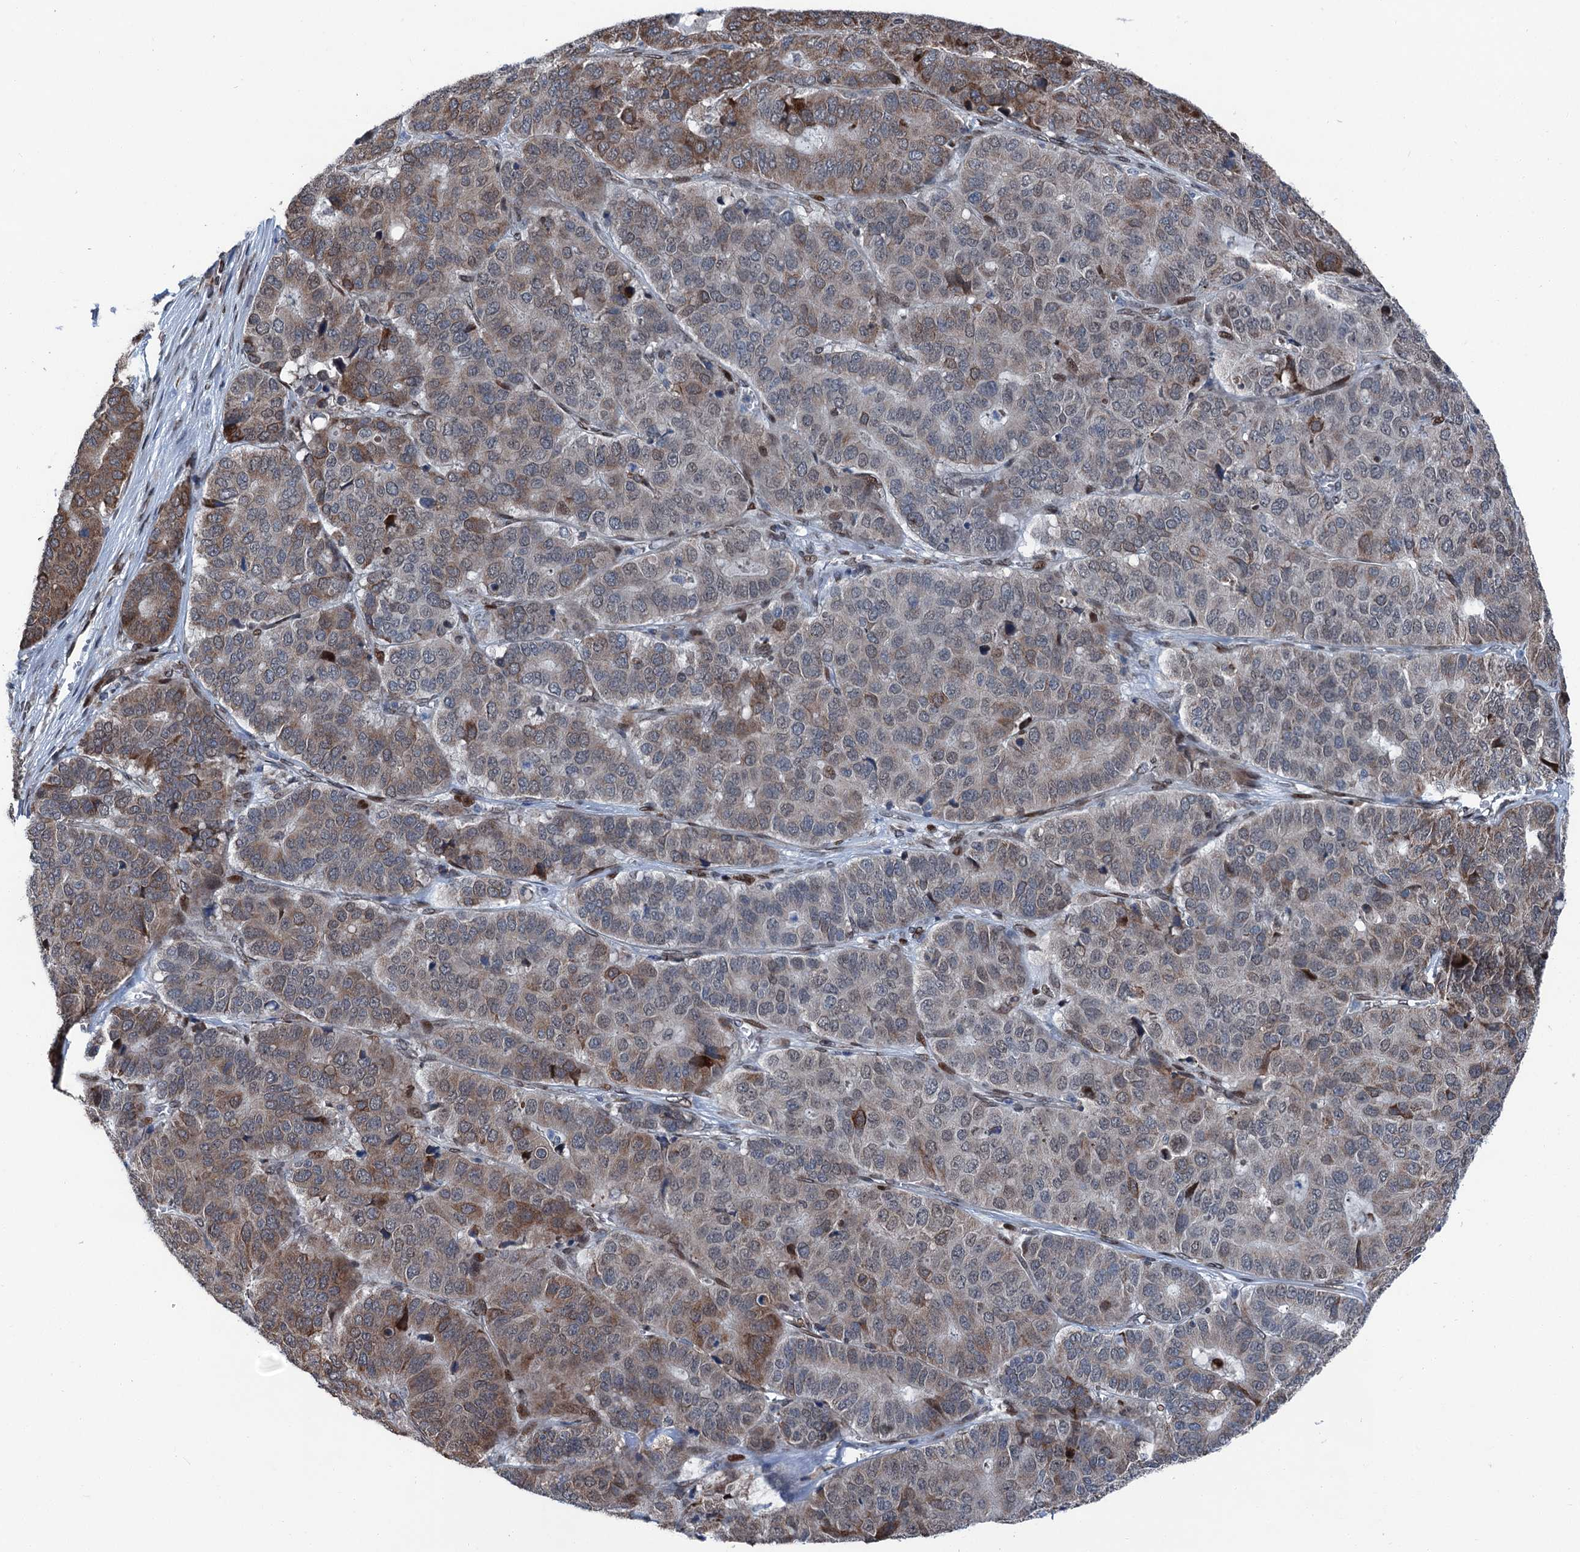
{"staining": {"intensity": "moderate", "quantity": ">75%", "location": "cytoplasmic/membranous"}, "tissue": "pancreatic cancer", "cell_type": "Tumor cells", "image_type": "cancer", "snomed": [{"axis": "morphology", "description": "Adenocarcinoma, NOS"}, {"axis": "topography", "description": "Pancreas"}], "caption": "This is a micrograph of IHC staining of pancreatic adenocarcinoma, which shows moderate expression in the cytoplasmic/membranous of tumor cells.", "gene": "MRPL14", "patient": {"sex": "male", "age": 50}}